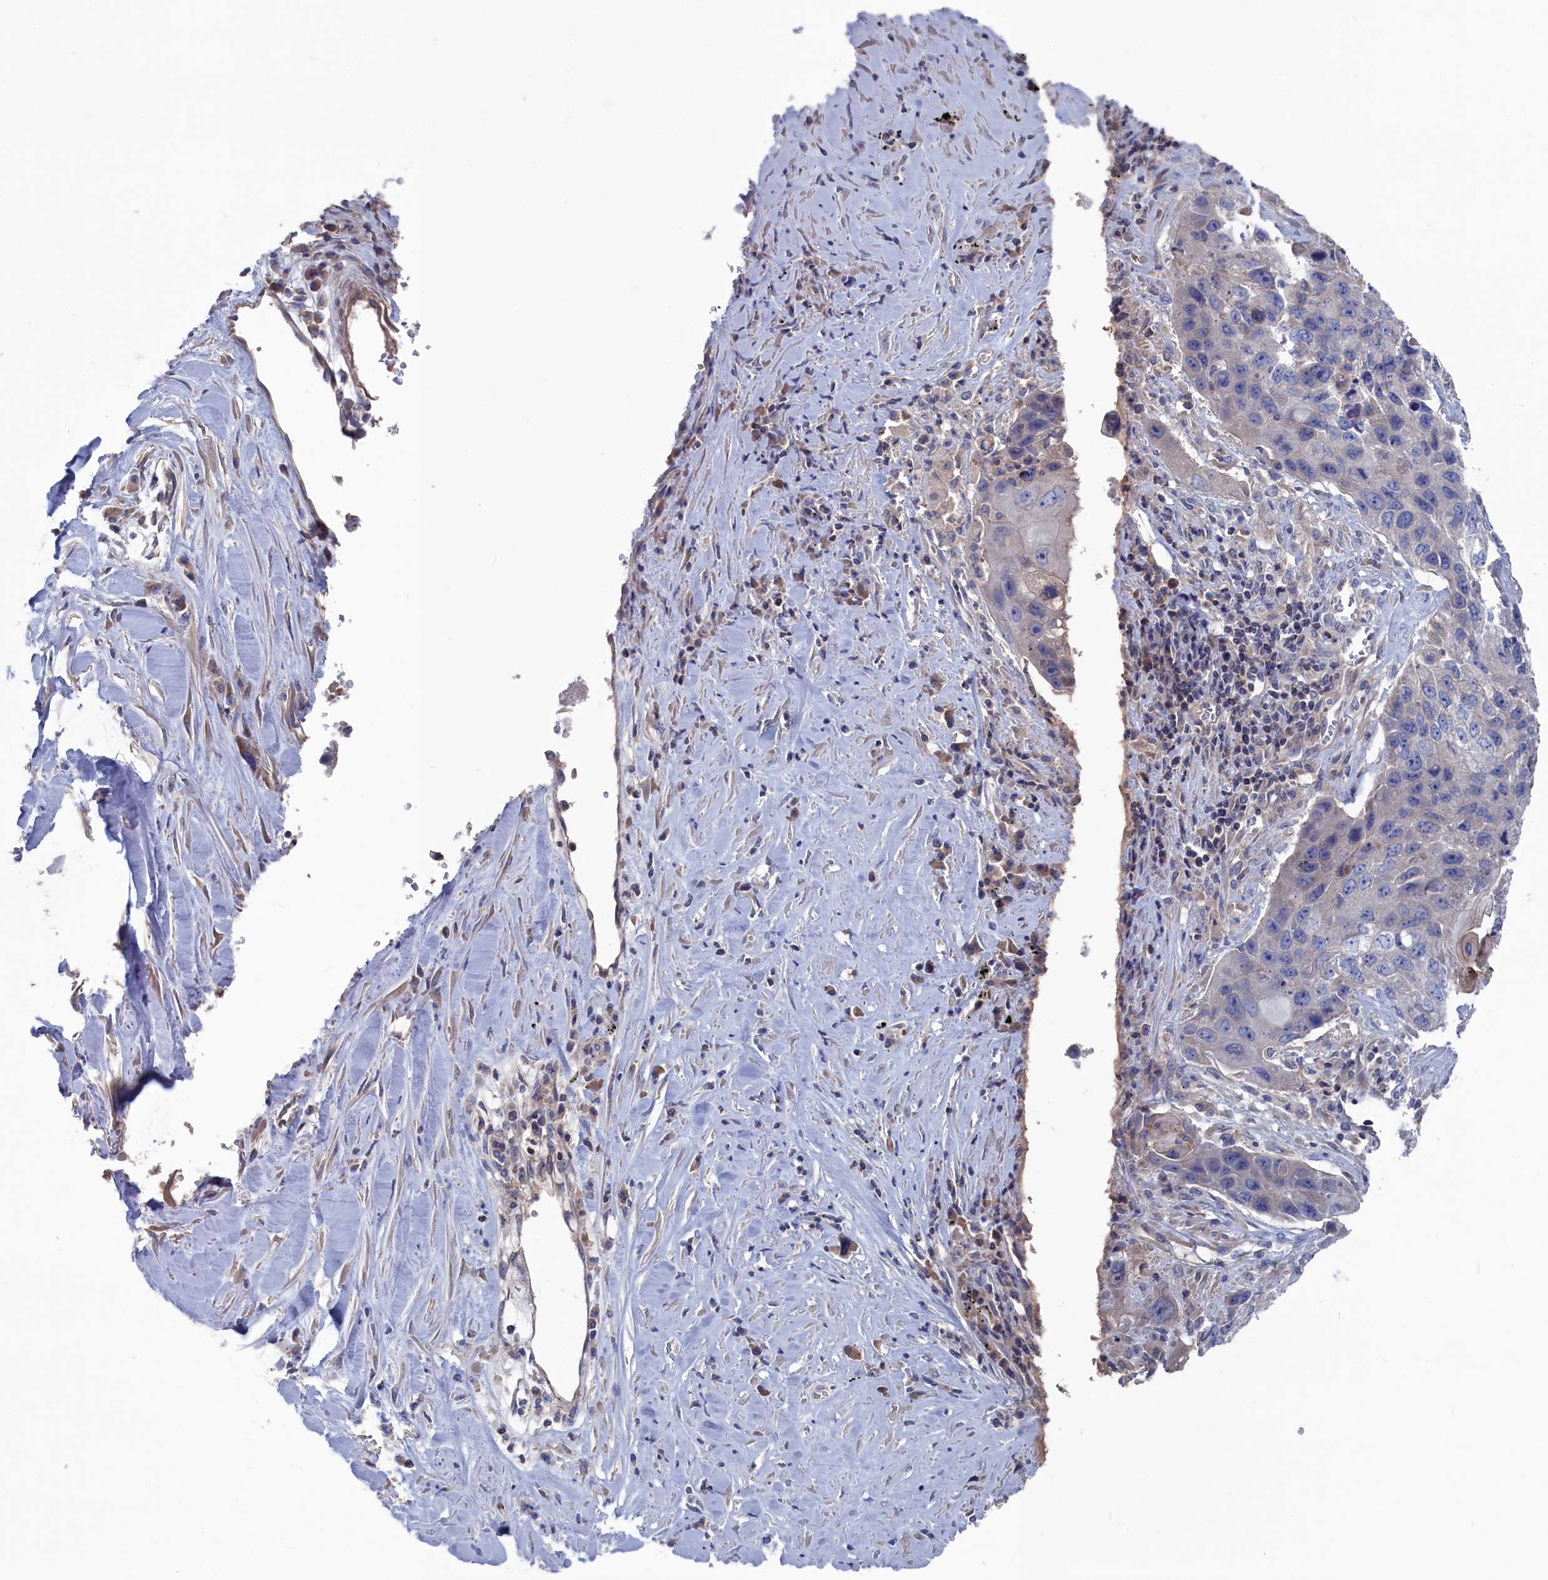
{"staining": {"intensity": "negative", "quantity": "none", "location": "none"}, "tissue": "lung cancer", "cell_type": "Tumor cells", "image_type": "cancer", "snomed": [{"axis": "morphology", "description": "Squamous cell carcinoma, NOS"}, {"axis": "topography", "description": "Lung"}], "caption": "Lung cancer (squamous cell carcinoma) stained for a protein using immunohistochemistry demonstrates no staining tumor cells.", "gene": "CEND1", "patient": {"sex": "male", "age": 61}}